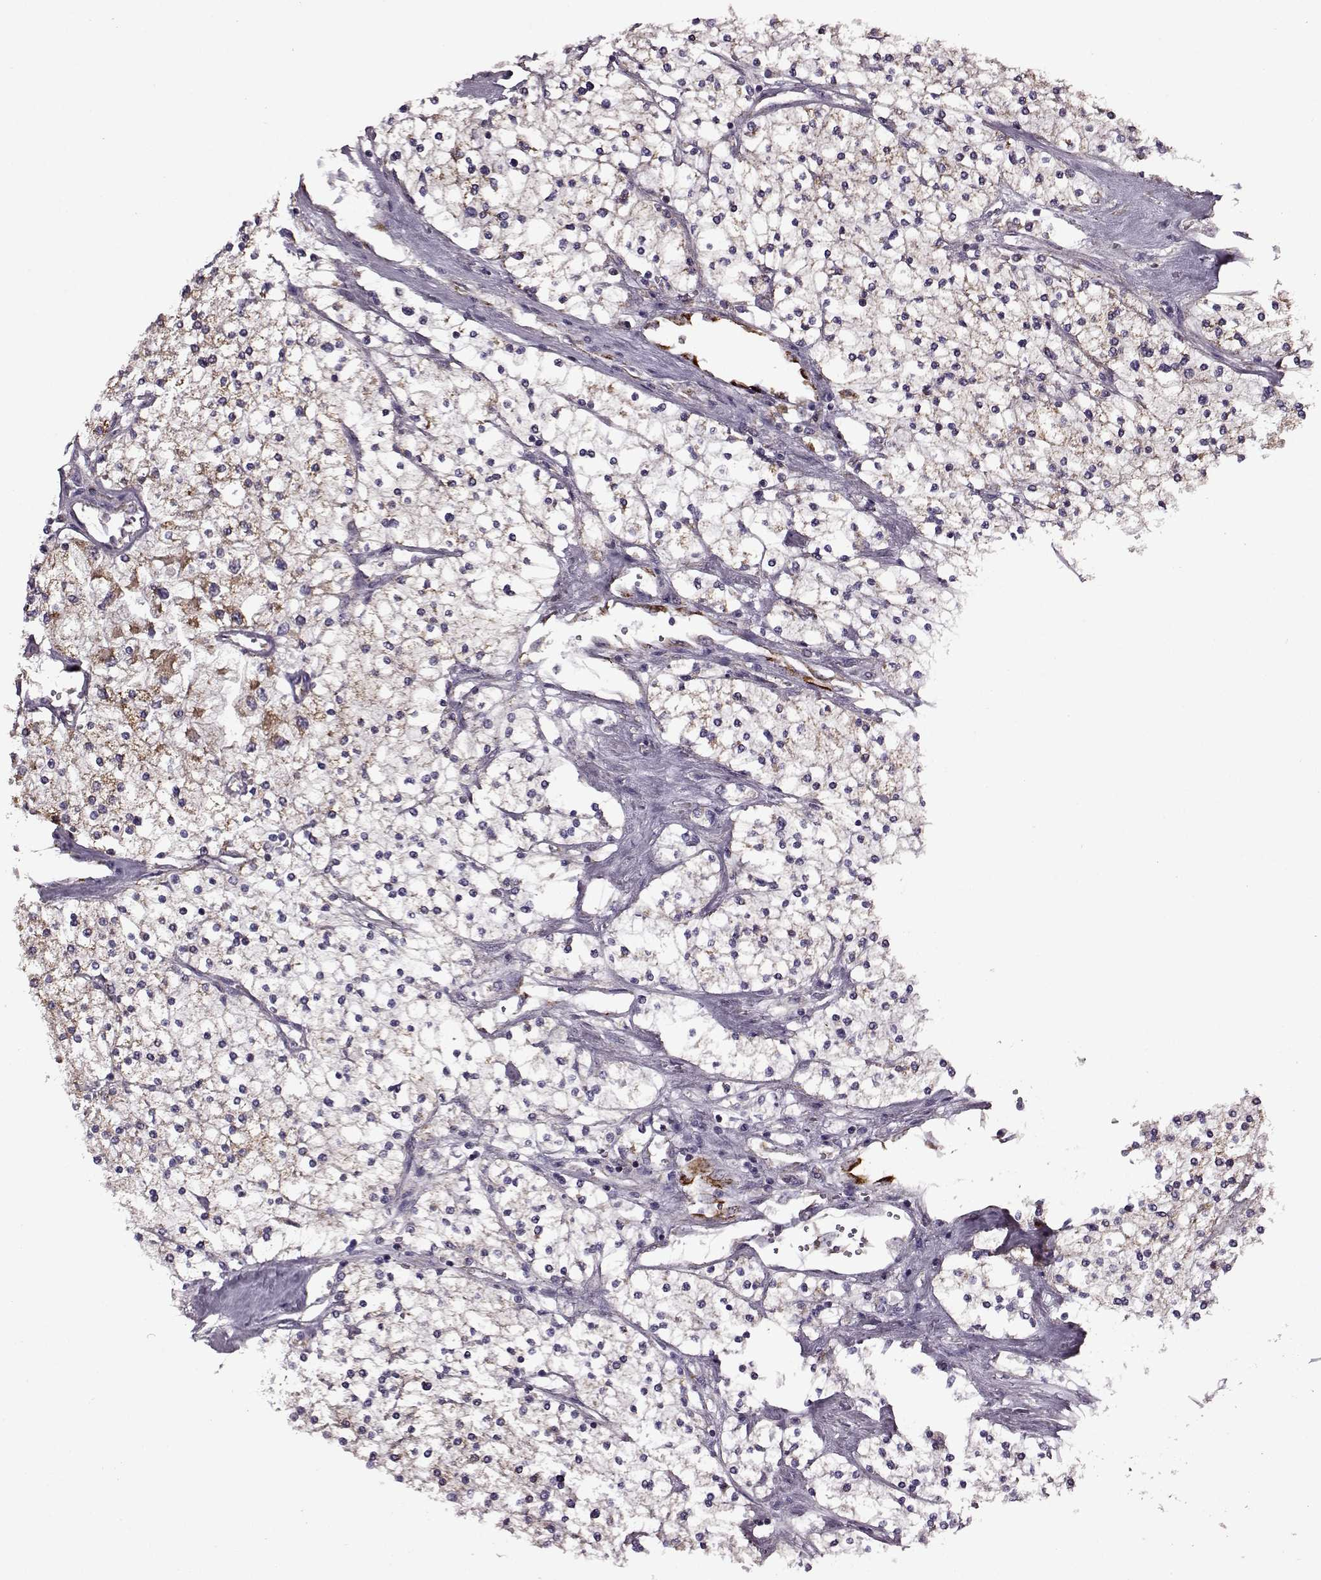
{"staining": {"intensity": "moderate", "quantity": ">75%", "location": "cytoplasmic/membranous"}, "tissue": "renal cancer", "cell_type": "Tumor cells", "image_type": "cancer", "snomed": [{"axis": "morphology", "description": "Adenocarcinoma, NOS"}, {"axis": "topography", "description": "Kidney"}], "caption": "A brown stain shows moderate cytoplasmic/membranous staining of a protein in renal cancer (adenocarcinoma) tumor cells.", "gene": "MTSS1", "patient": {"sex": "male", "age": 80}}